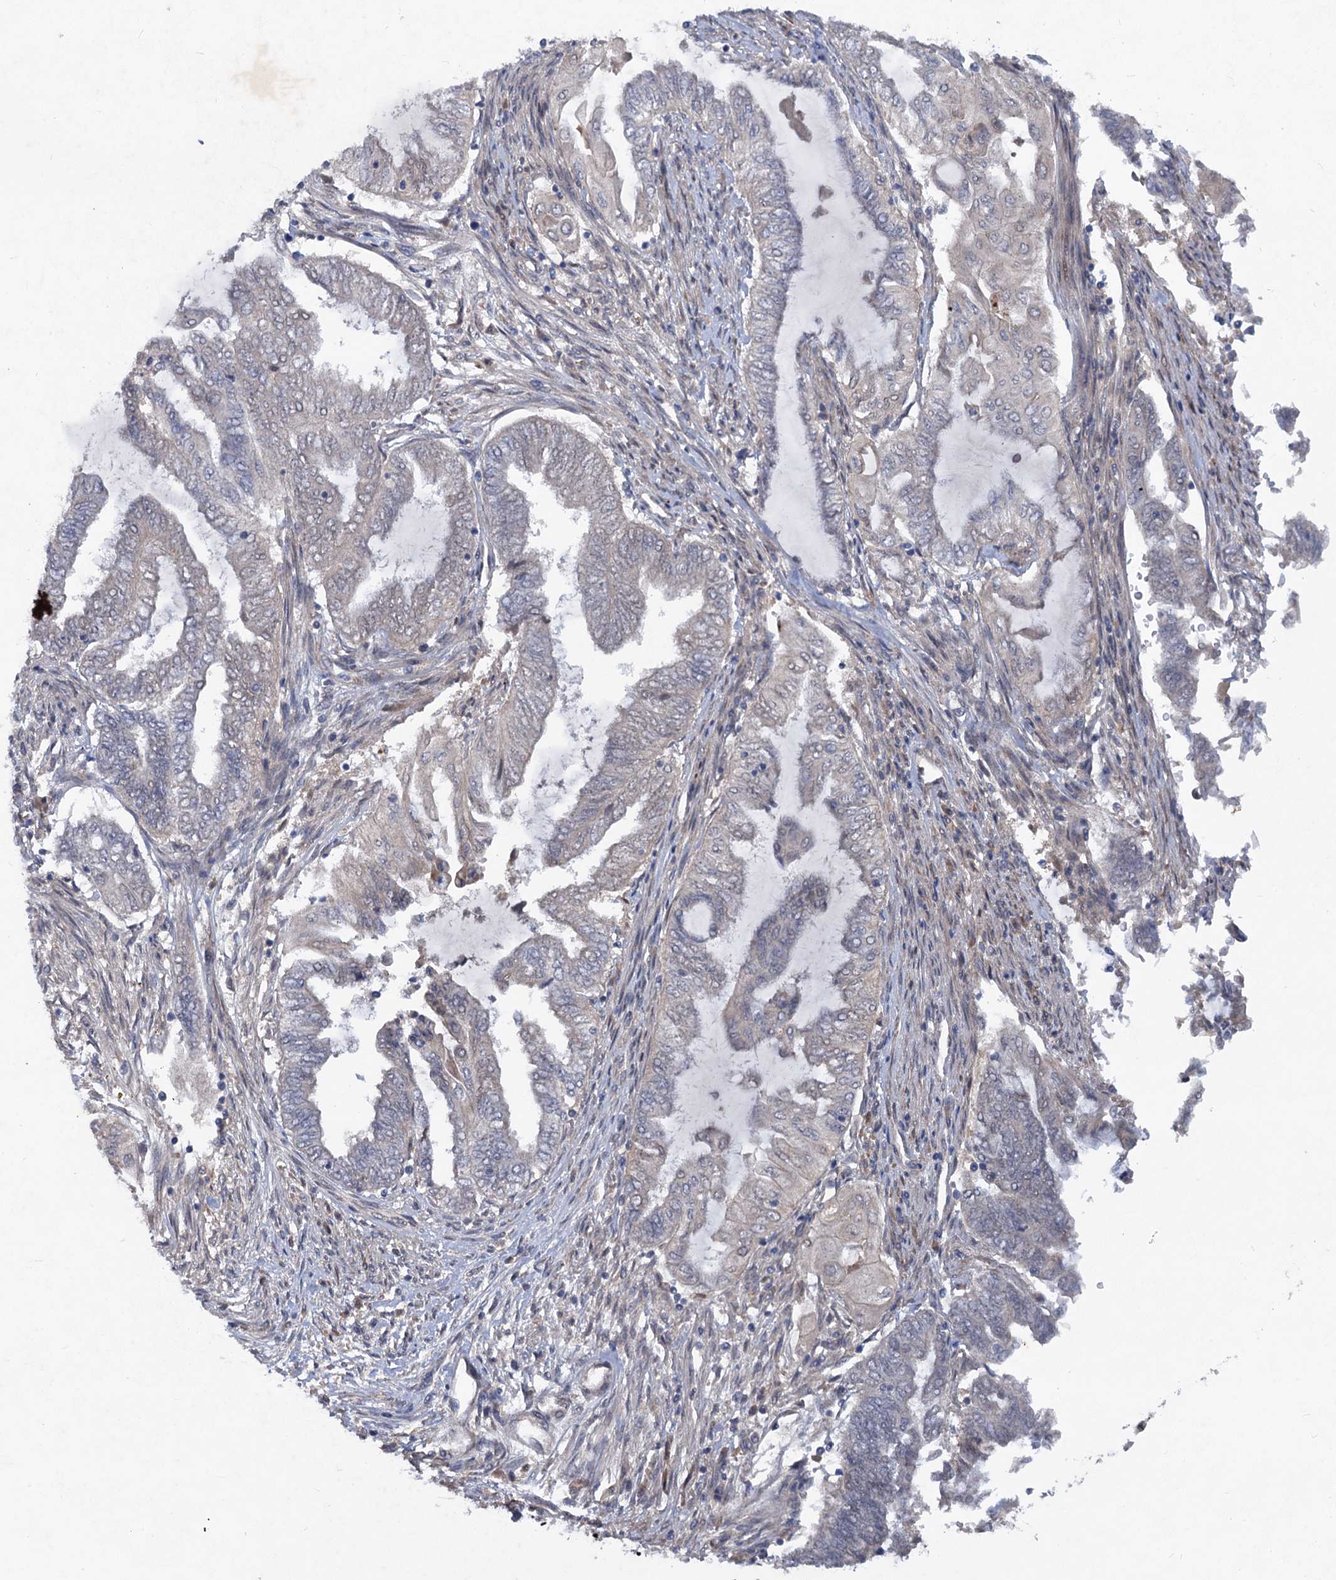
{"staining": {"intensity": "negative", "quantity": "none", "location": "none"}, "tissue": "endometrial cancer", "cell_type": "Tumor cells", "image_type": "cancer", "snomed": [{"axis": "morphology", "description": "Adenocarcinoma, NOS"}, {"axis": "topography", "description": "Uterus"}, {"axis": "topography", "description": "Endometrium"}], "caption": "Image shows no protein expression in tumor cells of endometrial cancer tissue.", "gene": "NUDT22", "patient": {"sex": "female", "age": 70}}